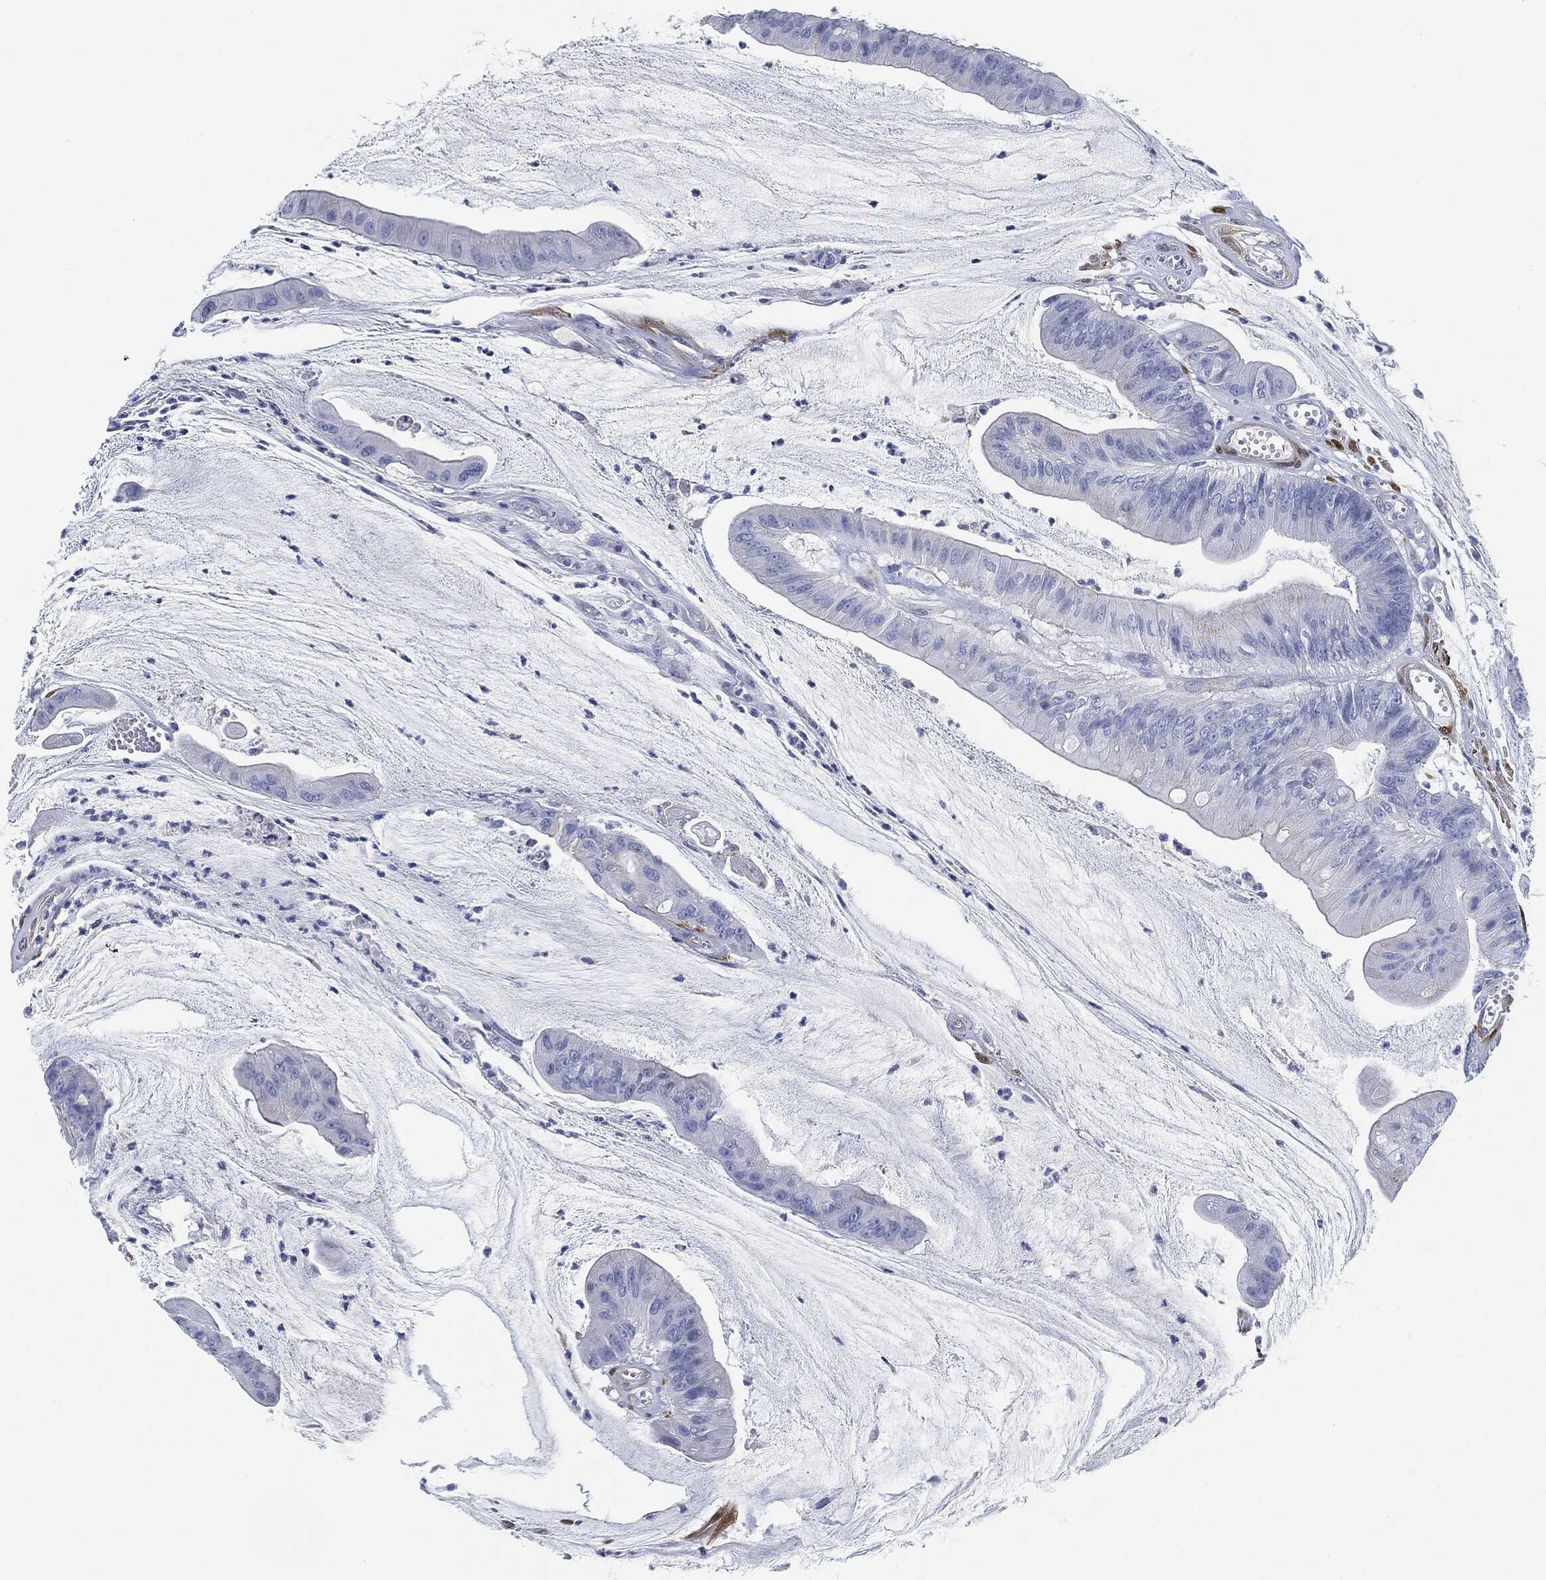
{"staining": {"intensity": "negative", "quantity": "none", "location": "none"}, "tissue": "colorectal cancer", "cell_type": "Tumor cells", "image_type": "cancer", "snomed": [{"axis": "morphology", "description": "Adenocarcinoma, NOS"}, {"axis": "topography", "description": "Colon"}], "caption": "A high-resolution micrograph shows immunohistochemistry staining of colorectal cancer (adenocarcinoma), which reveals no significant positivity in tumor cells. (Brightfield microscopy of DAB IHC at high magnification).", "gene": "TAGLN", "patient": {"sex": "female", "age": 69}}